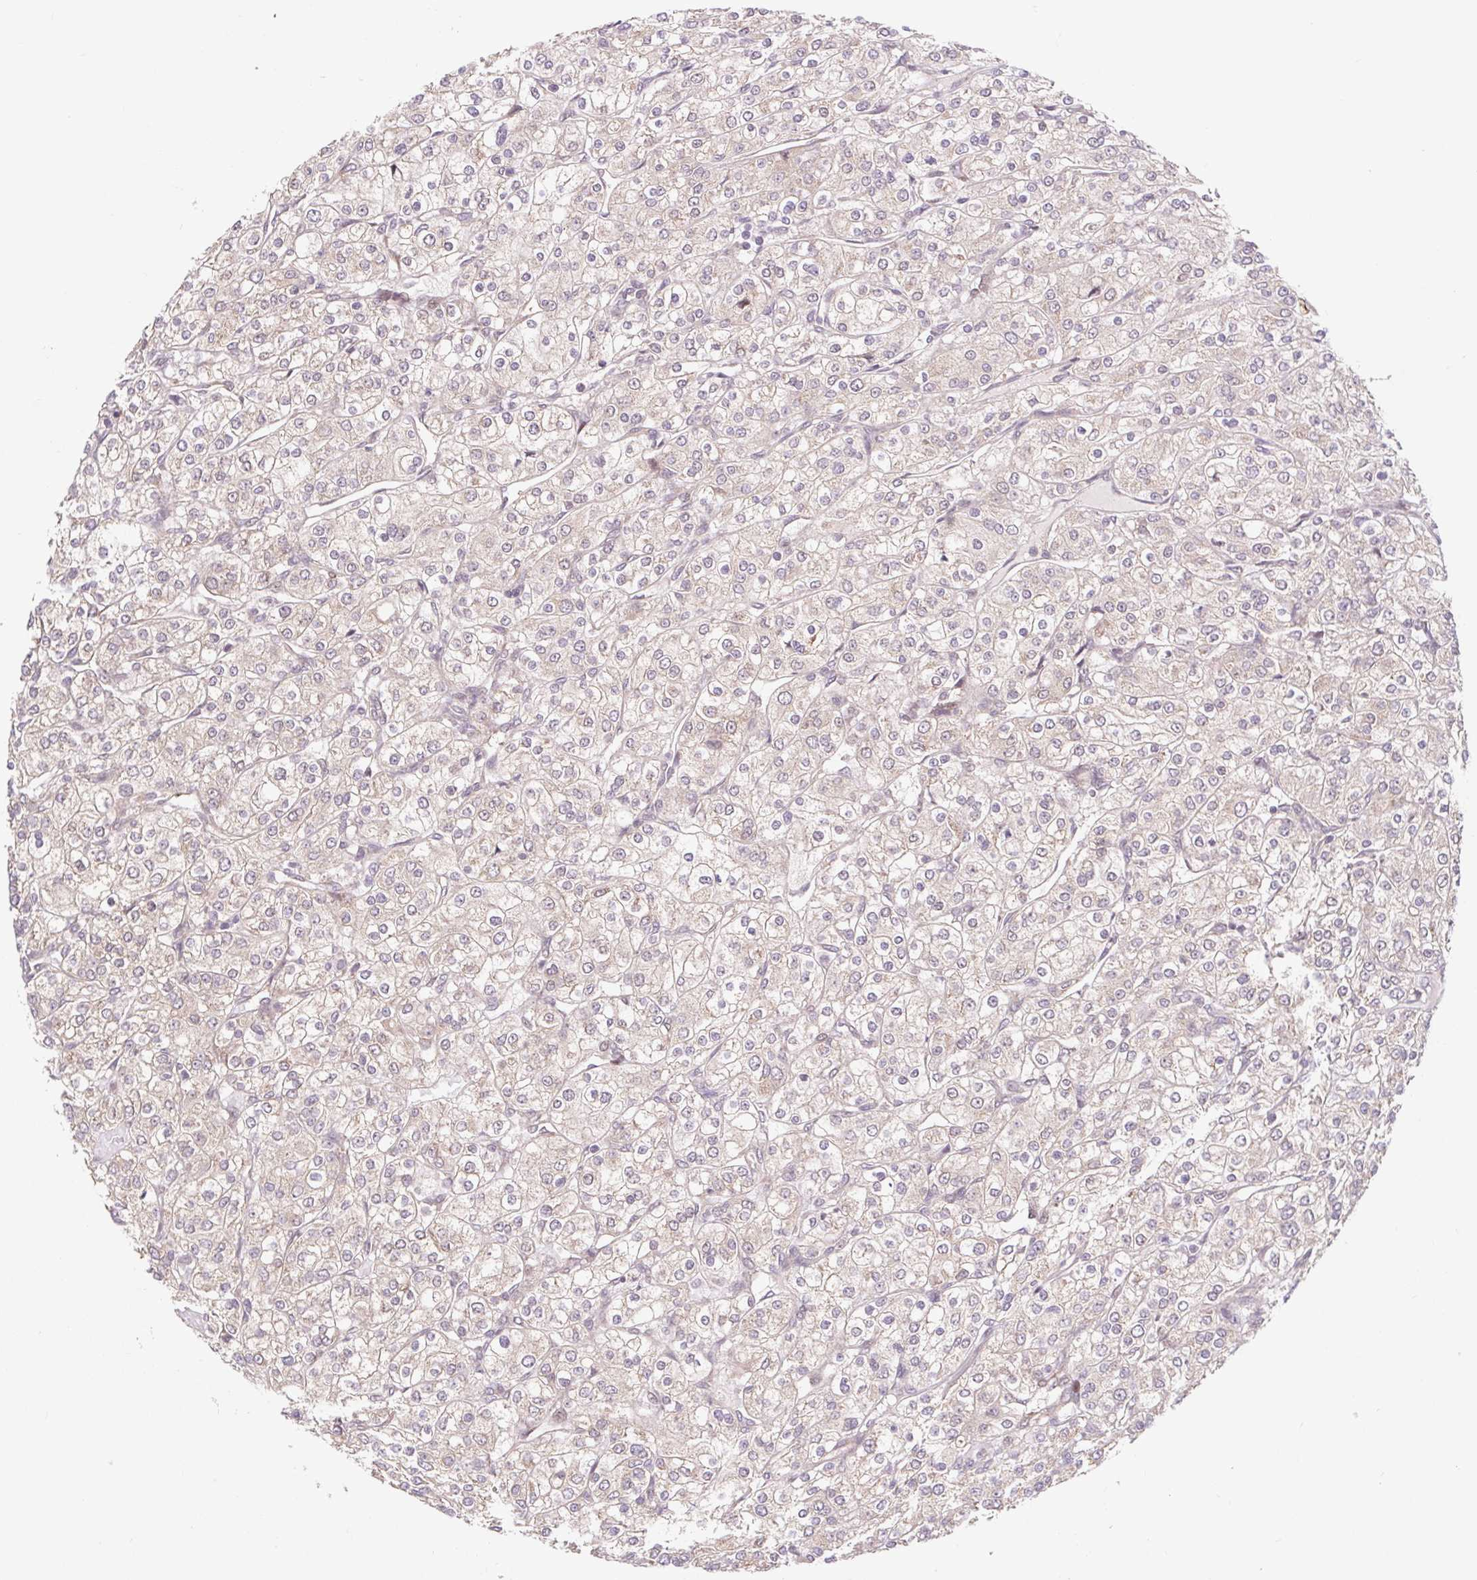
{"staining": {"intensity": "weak", "quantity": "25%-75%", "location": "cytoplasmic/membranous"}, "tissue": "renal cancer", "cell_type": "Tumor cells", "image_type": "cancer", "snomed": [{"axis": "morphology", "description": "Adenocarcinoma, NOS"}, {"axis": "topography", "description": "Kidney"}], "caption": "Weak cytoplasmic/membranous staining is seen in approximately 25%-75% of tumor cells in adenocarcinoma (renal).", "gene": "HFE", "patient": {"sex": "male", "age": 80}}